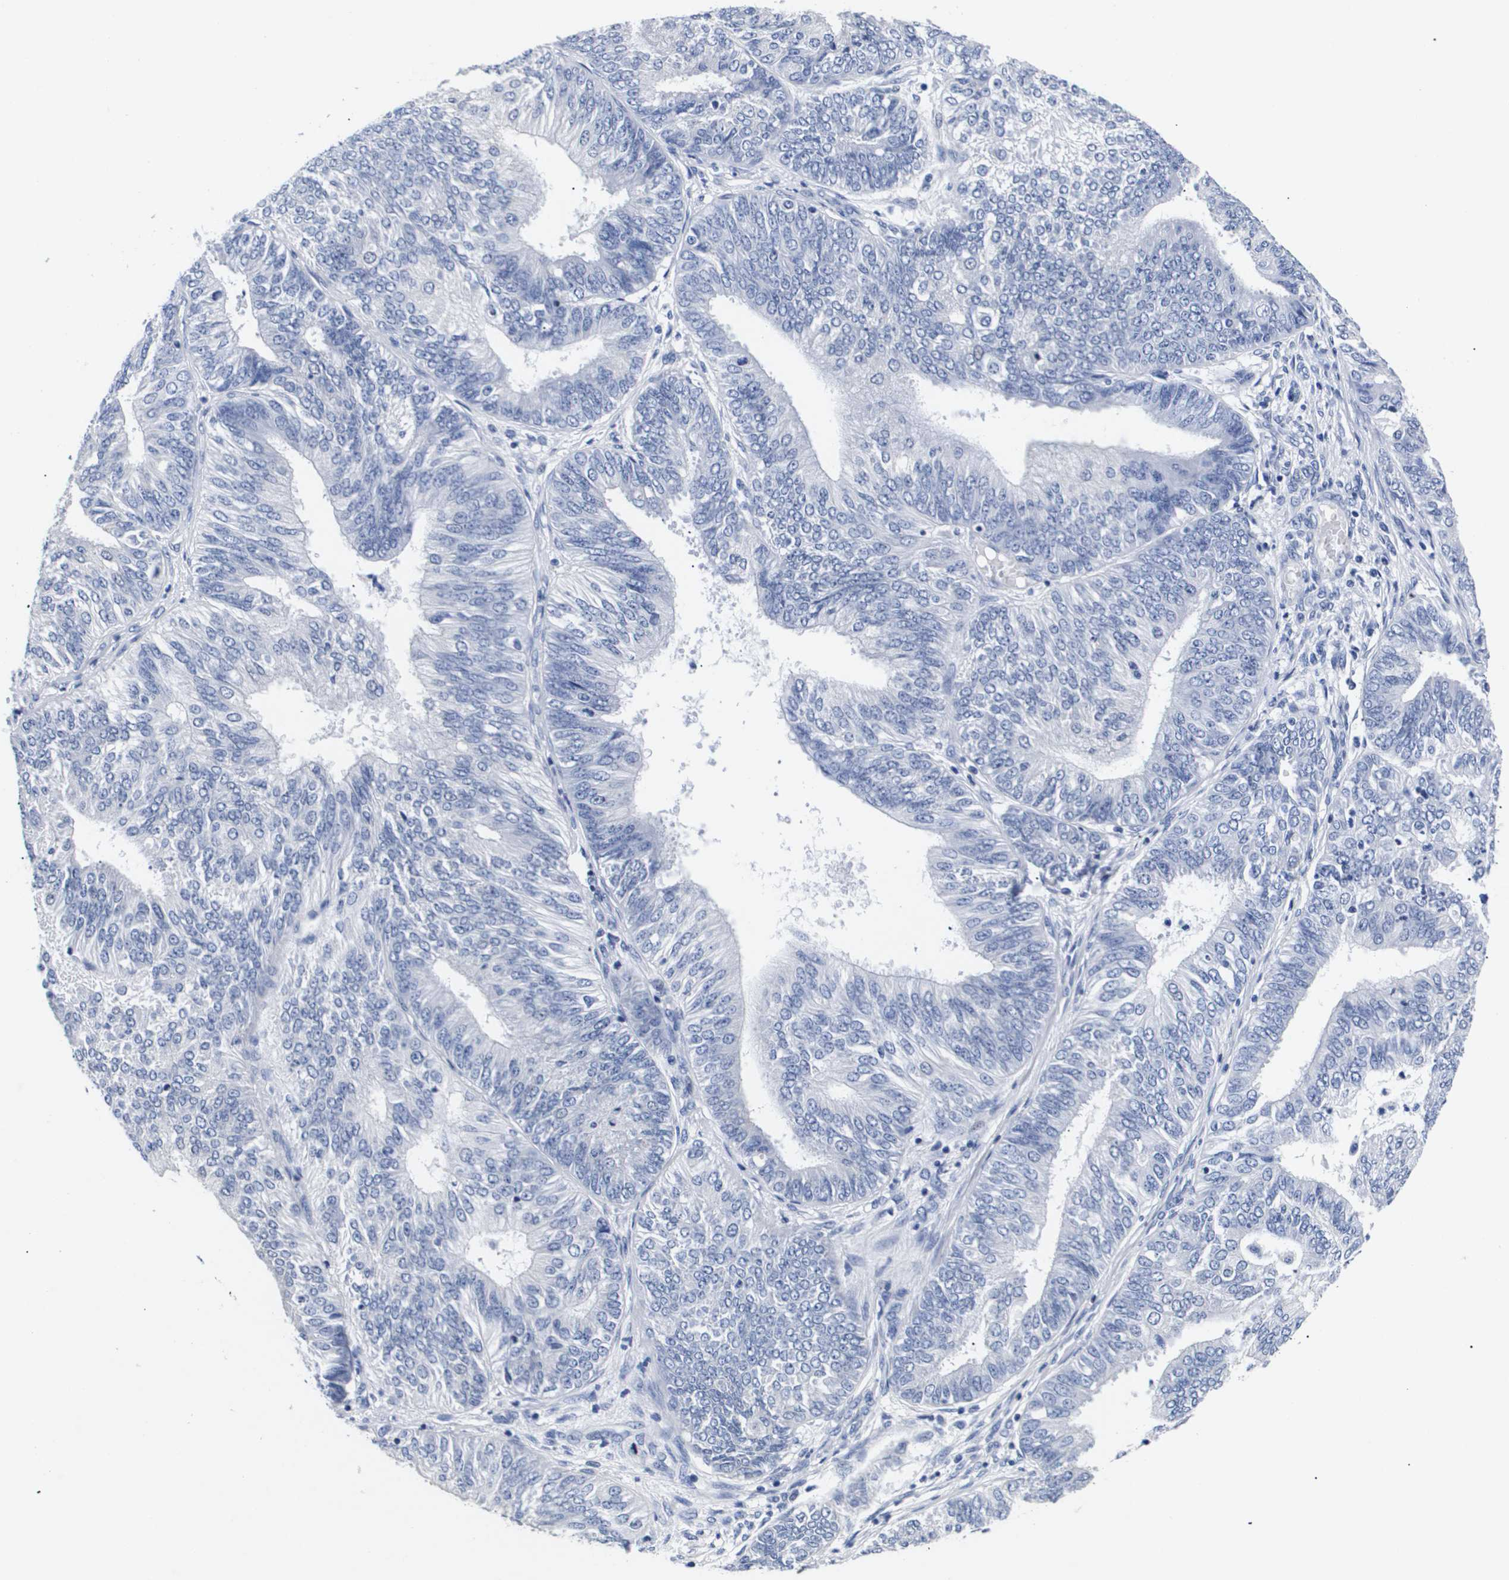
{"staining": {"intensity": "negative", "quantity": "none", "location": "none"}, "tissue": "endometrial cancer", "cell_type": "Tumor cells", "image_type": "cancer", "snomed": [{"axis": "morphology", "description": "Adenocarcinoma, NOS"}, {"axis": "topography", "description": "Endometrium"}], "caption": "The histopathology image exhibits no significant staining in tumor cells of endometrial adenocarcinoma.", "gene": "ATP6V0A4", "patient": {"sex": "female", "age": 58}}